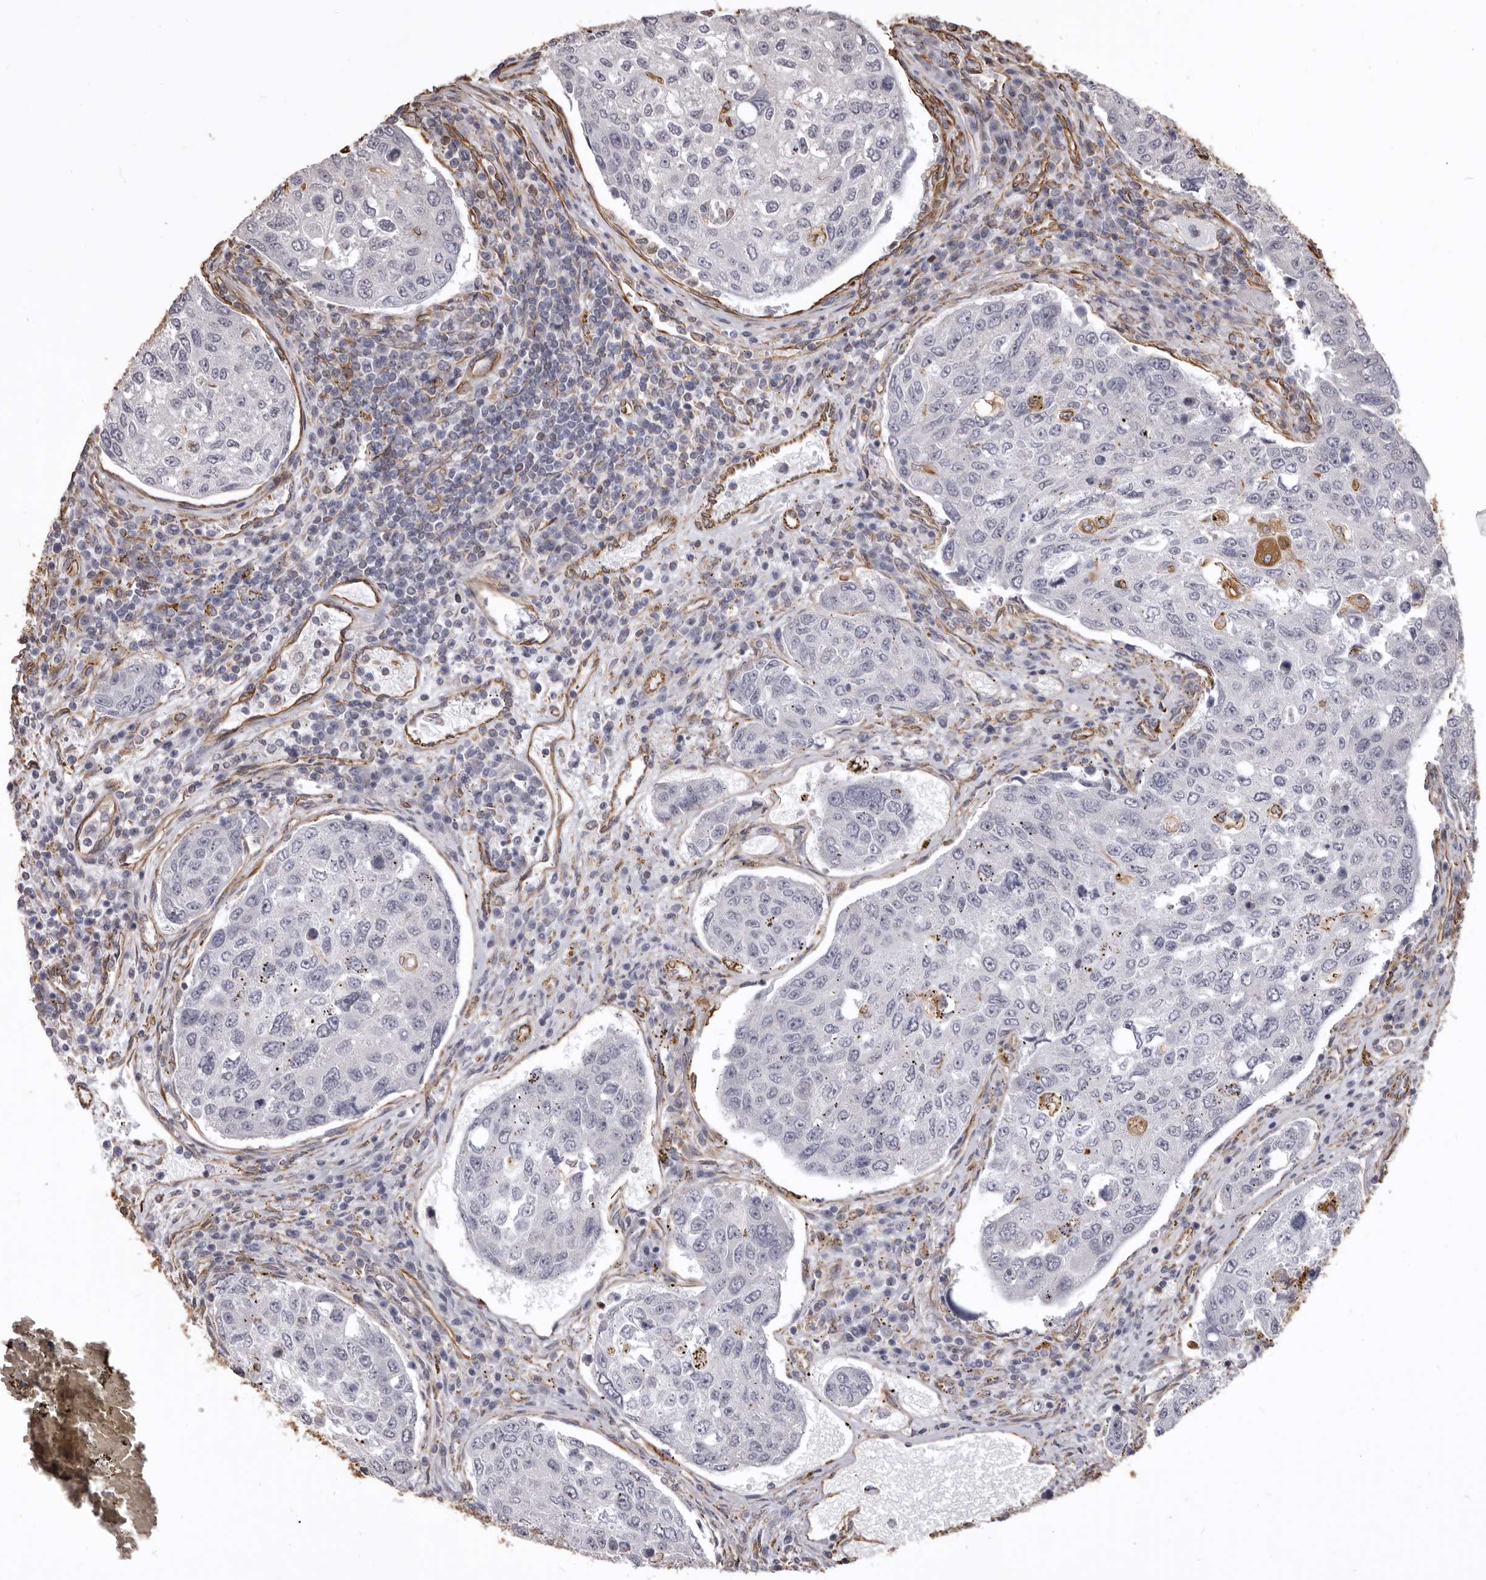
{"staining": {"intensity": "negative", "quantity": "none", "location": "none"}, "tissue": "urothelial cancer", "cell_type": "Tumor cells", "image_type": "cancer", "snomed": [{"axis": "morphology", "description": "Urothelial carcinoma, High grade"}, {"axis": "topography", "description": "Lymph node"}, {"axis": "topography", "description": "Urinary bladder"}], "caption": "There is no significant positivity in tumor cells of high-grade urothelial carcinoma.", "gene": "MTURN", "patient": {"sex": "male", "age": 51}}